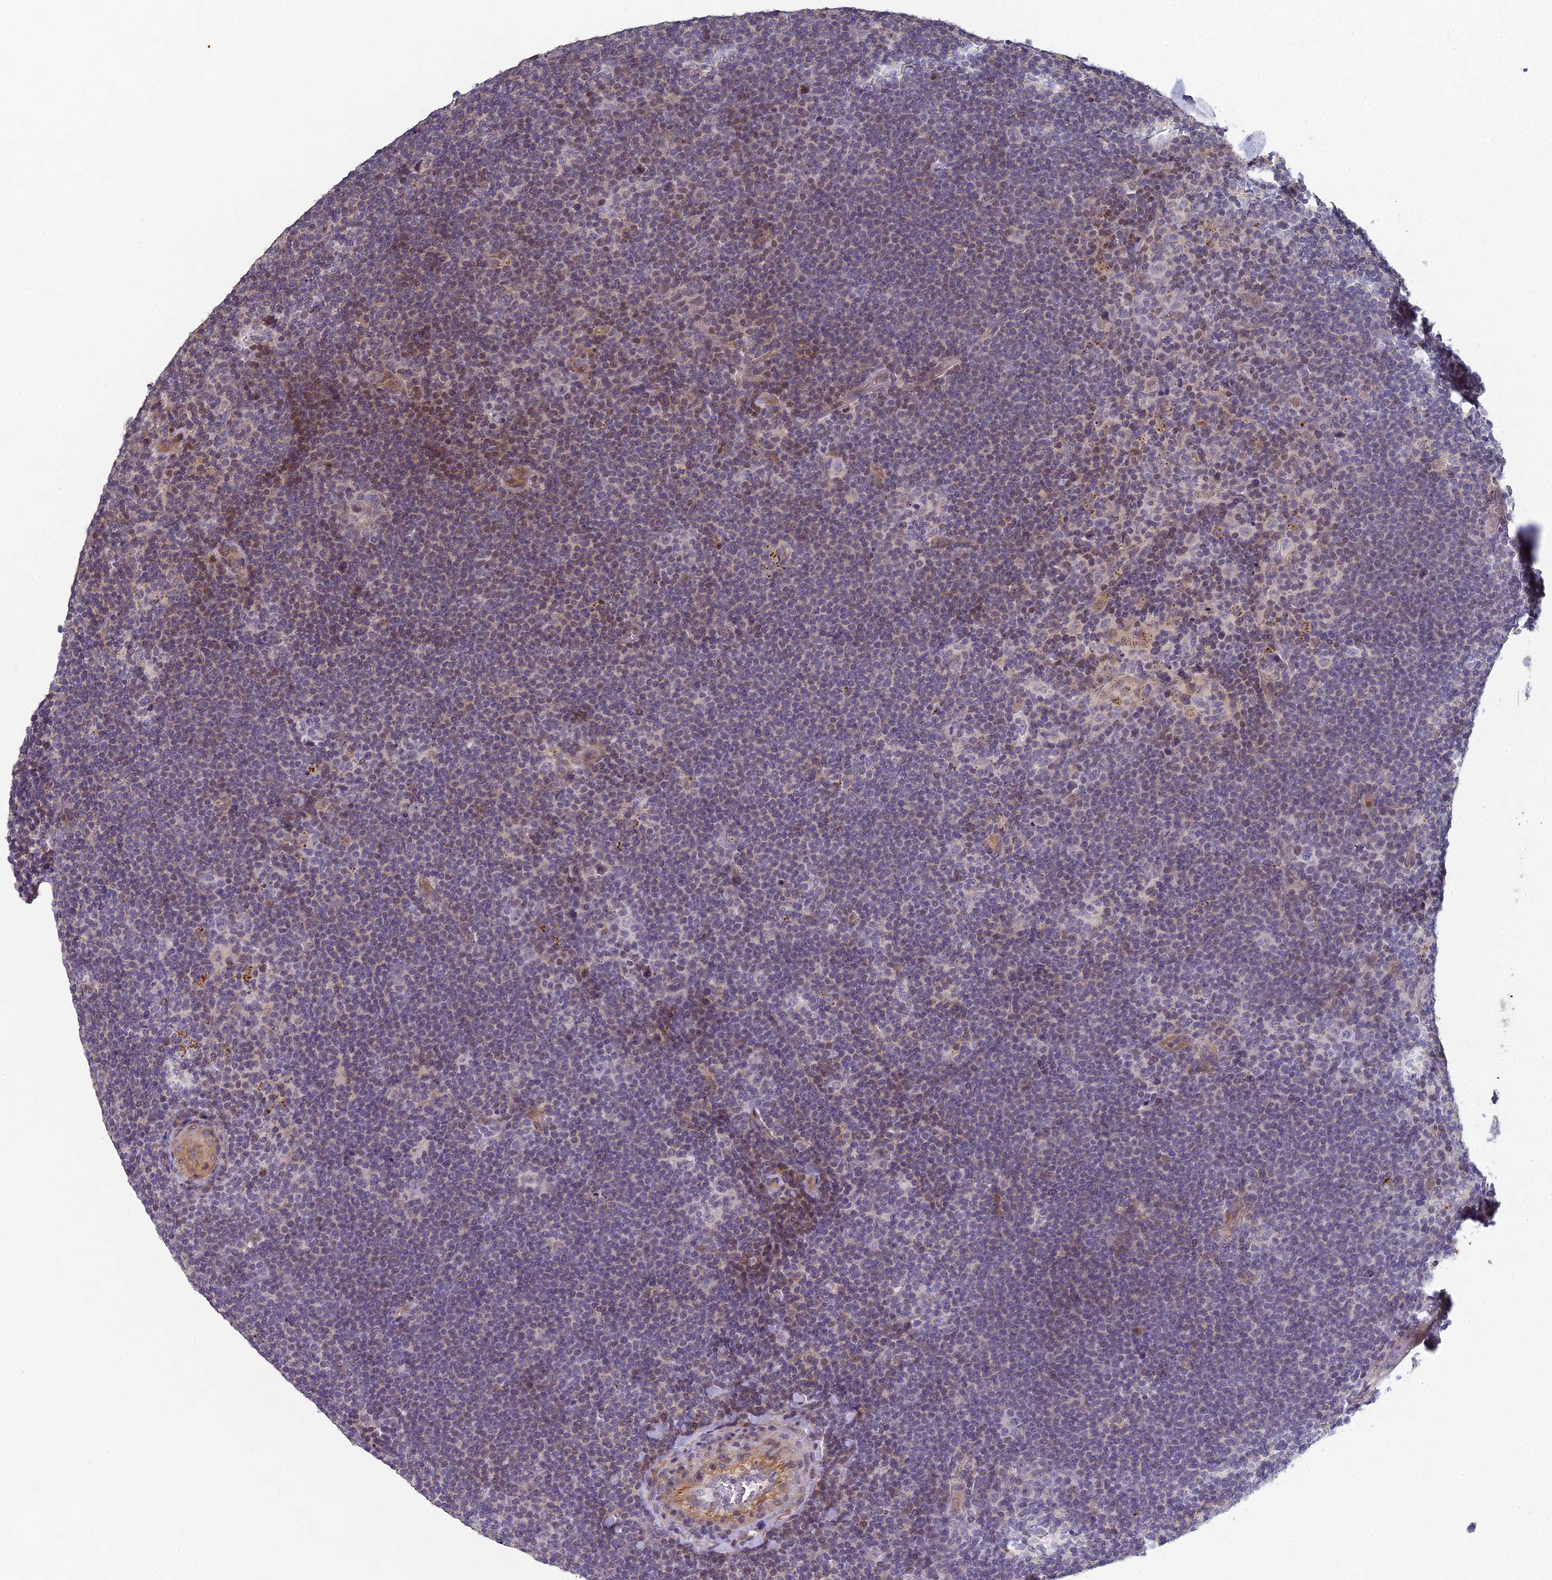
{"staining": {"intensity": "negative", "quantity": "none", "location": "none"}, "tissue": "lymphoma", "cell_type": "Tumor cells", "image_type": "cancer", "snomed": [{"axis": "morphology", "description": "Hodgkin's disease, NOS"}, {"axis": "topography", "description": "Lymph node"}], "caption": "Hodgkin's disease was stained to show a protein in brown. There is no significant positivity in tumor cells.", "gene": "DIXDC1", "patient": {"sex": "female", "age": 57}}